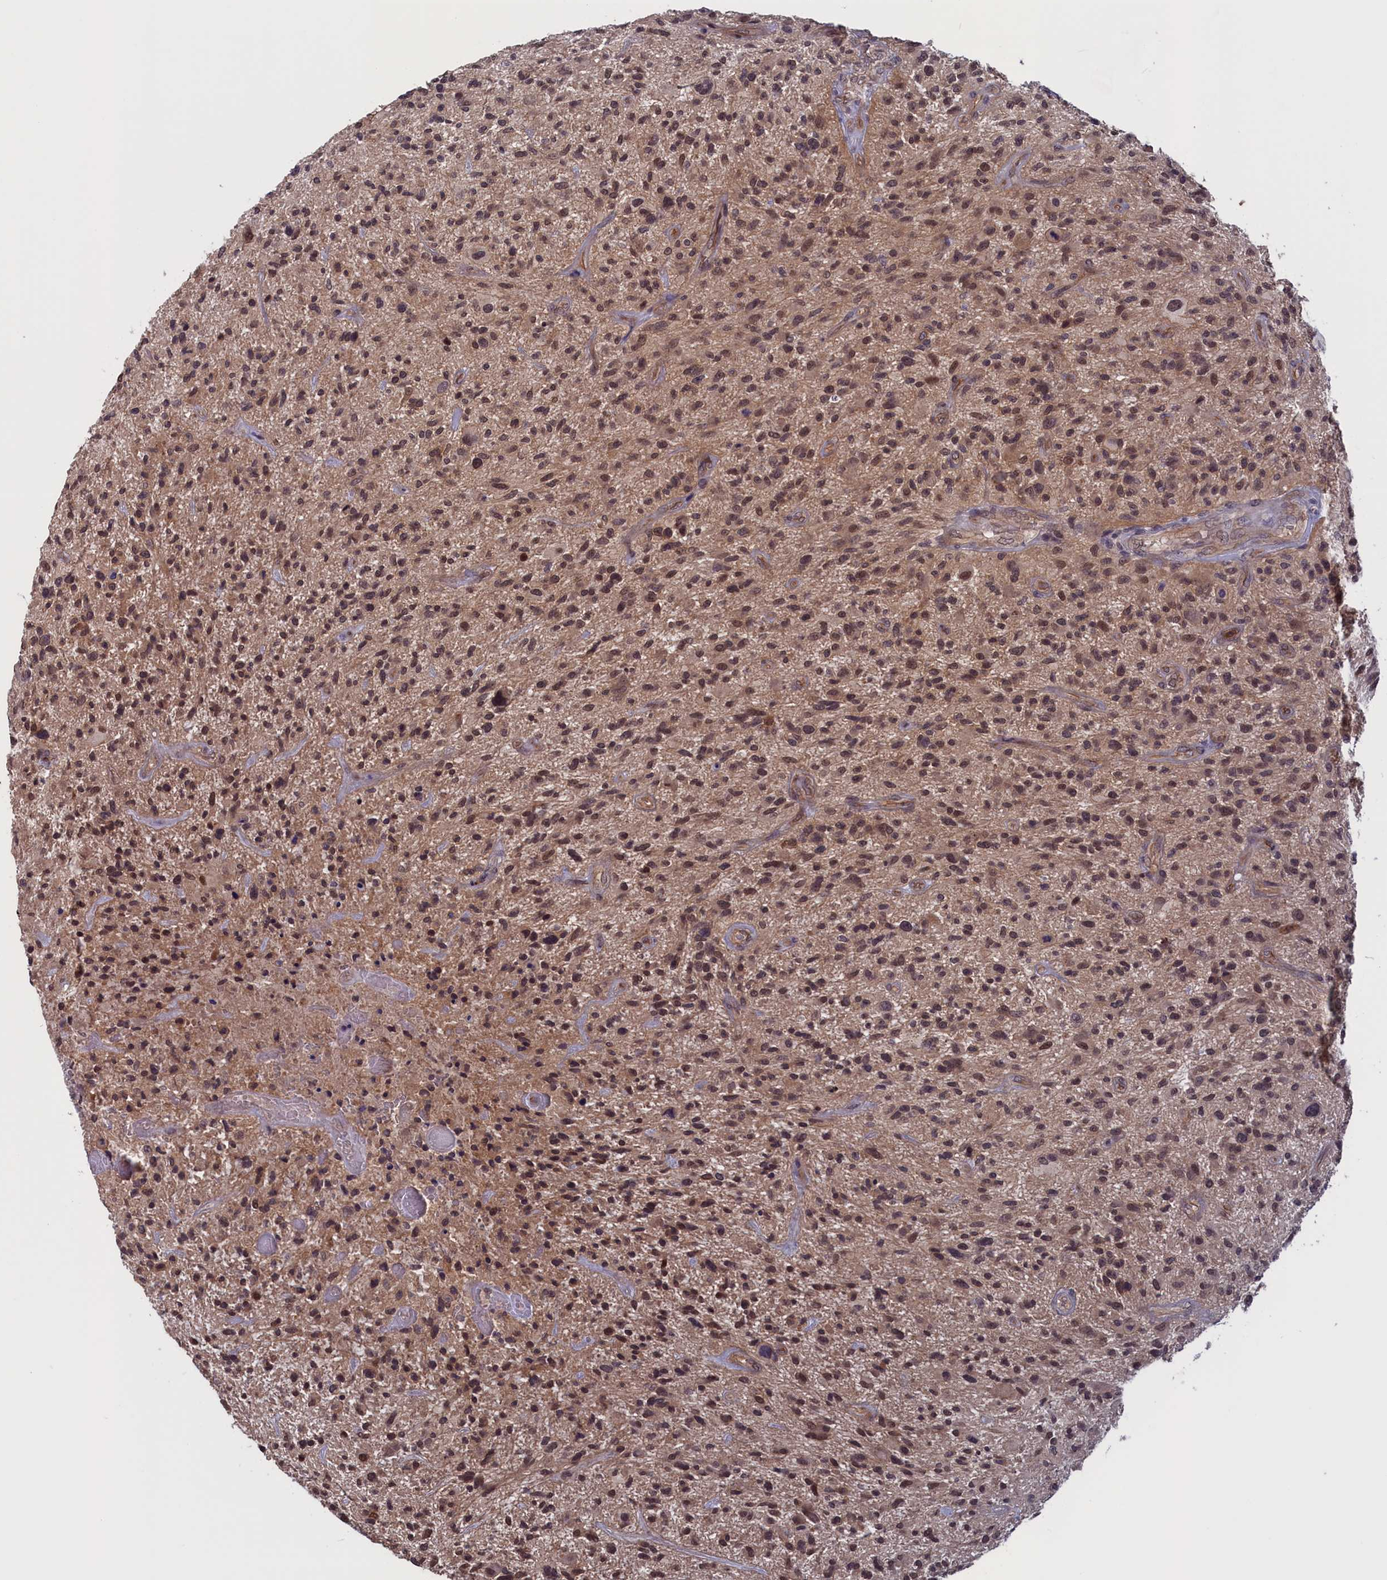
{"staining": {"intensity": "moderate", "quantity": ">75%", "location": "nuclear"}, "tissue": "glioma", "cell_type": "Tumor cells", "image_type": "cancer", "snomed": [{"axis": "morphology", "description": "Glioma, malignant, High grade"}, {"axis": "topography", "description": "Brain"}], "caption": "High-grade glioma (malignant) stained with a brown dye shows moderate nuclear positive positivity in about >75% of tumor cells.", "gene": "PLP2", "patient": {"sex": "male", "age": 47}}